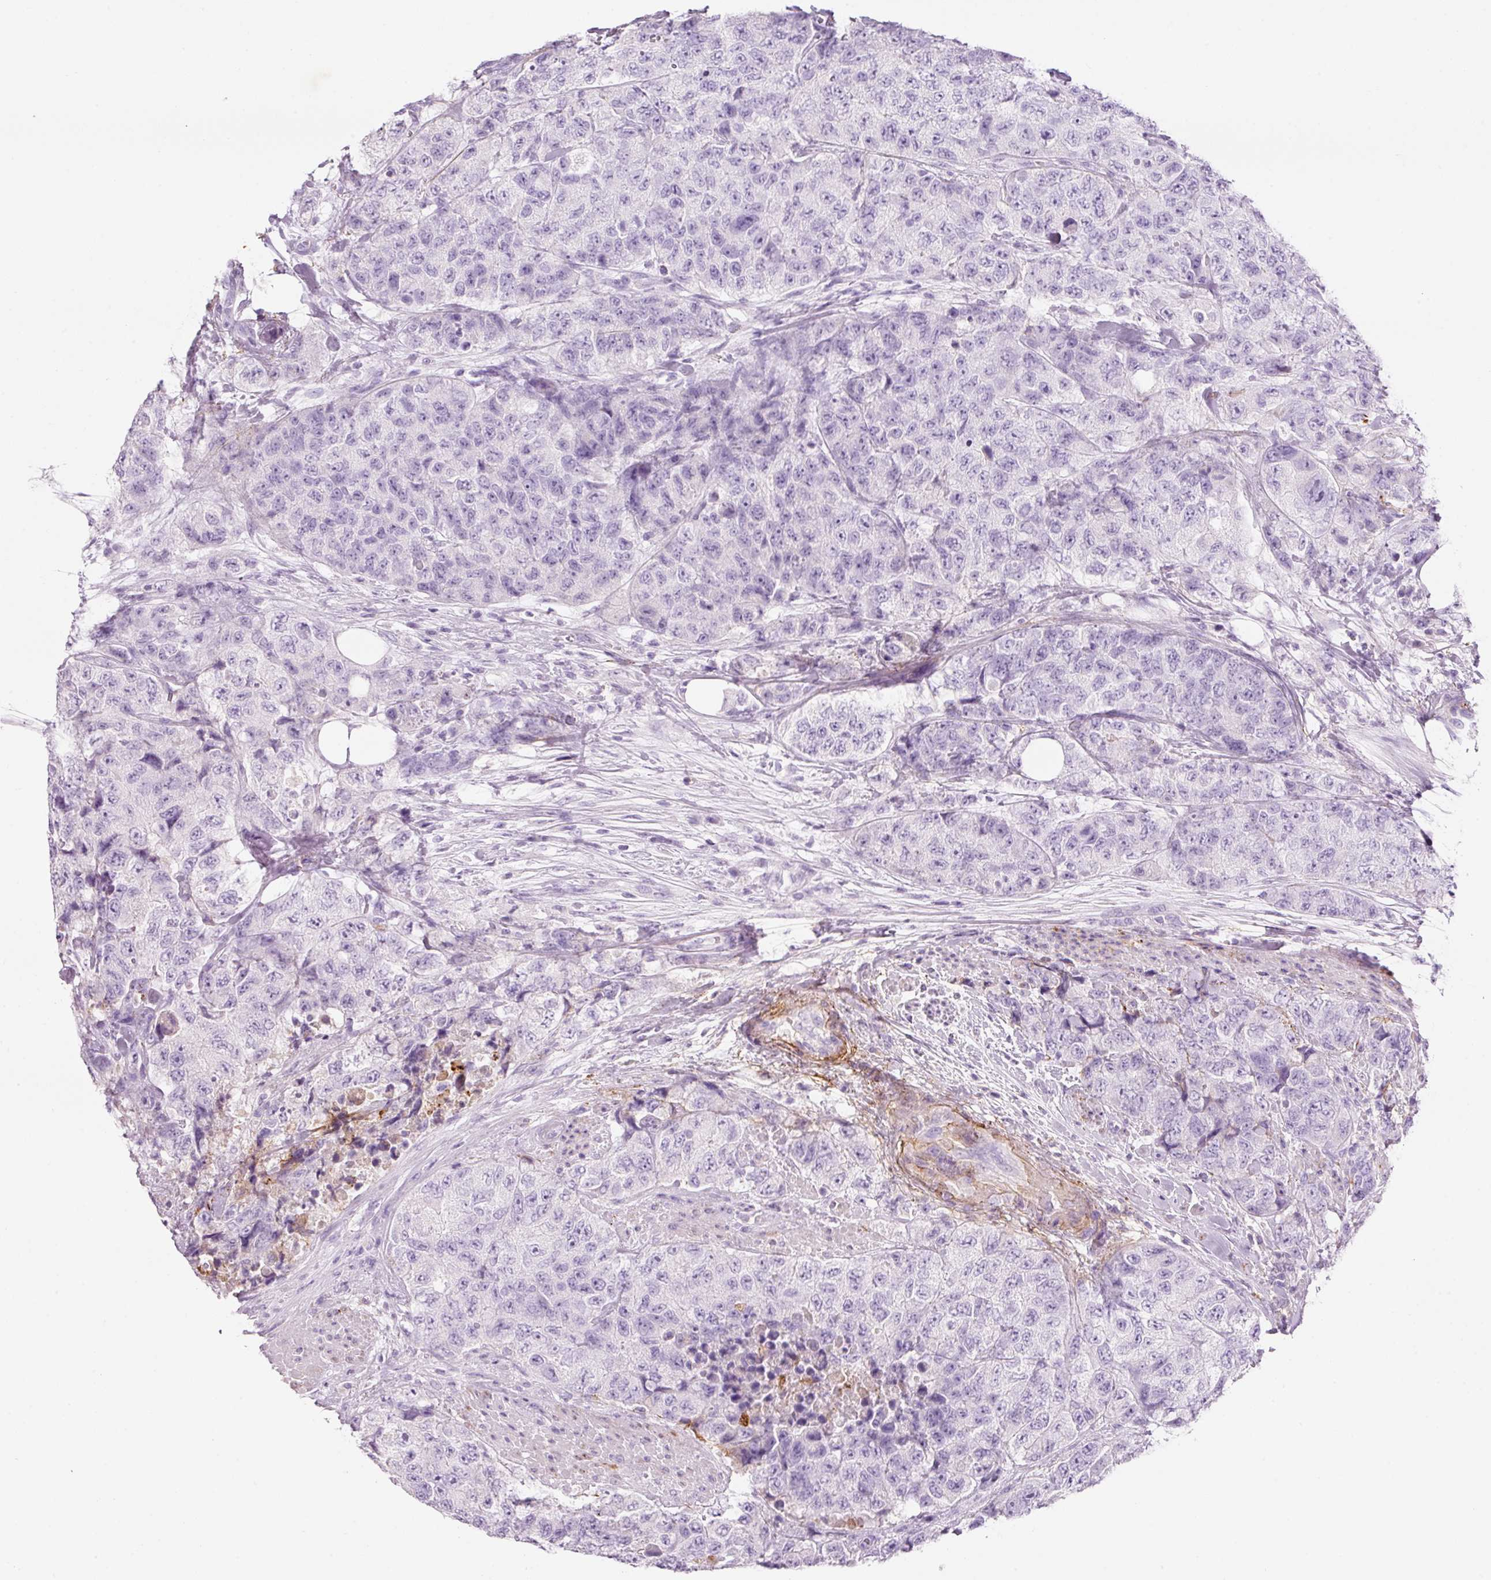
{"staining": {"intensity": "negative", "quantity": "none", "location": "none"}, "tissue": "urothelial cancer", "cell_type": "Tumor cells", "image_type": "cancer", "snomed": [{"axis": "morphology", "description": "Urothelial carcinoma, High grade"}, {"axis": "topography", "description": "Urinary bladder"}], "caption": "A histopathology image of high-grade urothelial carcinoma stained for a protein exhibits no brown staining in tumor cells. (DAB immunohistochemistry (IHC) with hematoxylin counter stain).", "gene": "MFAP4", "patient": {"sex": "female", "age": 78}}